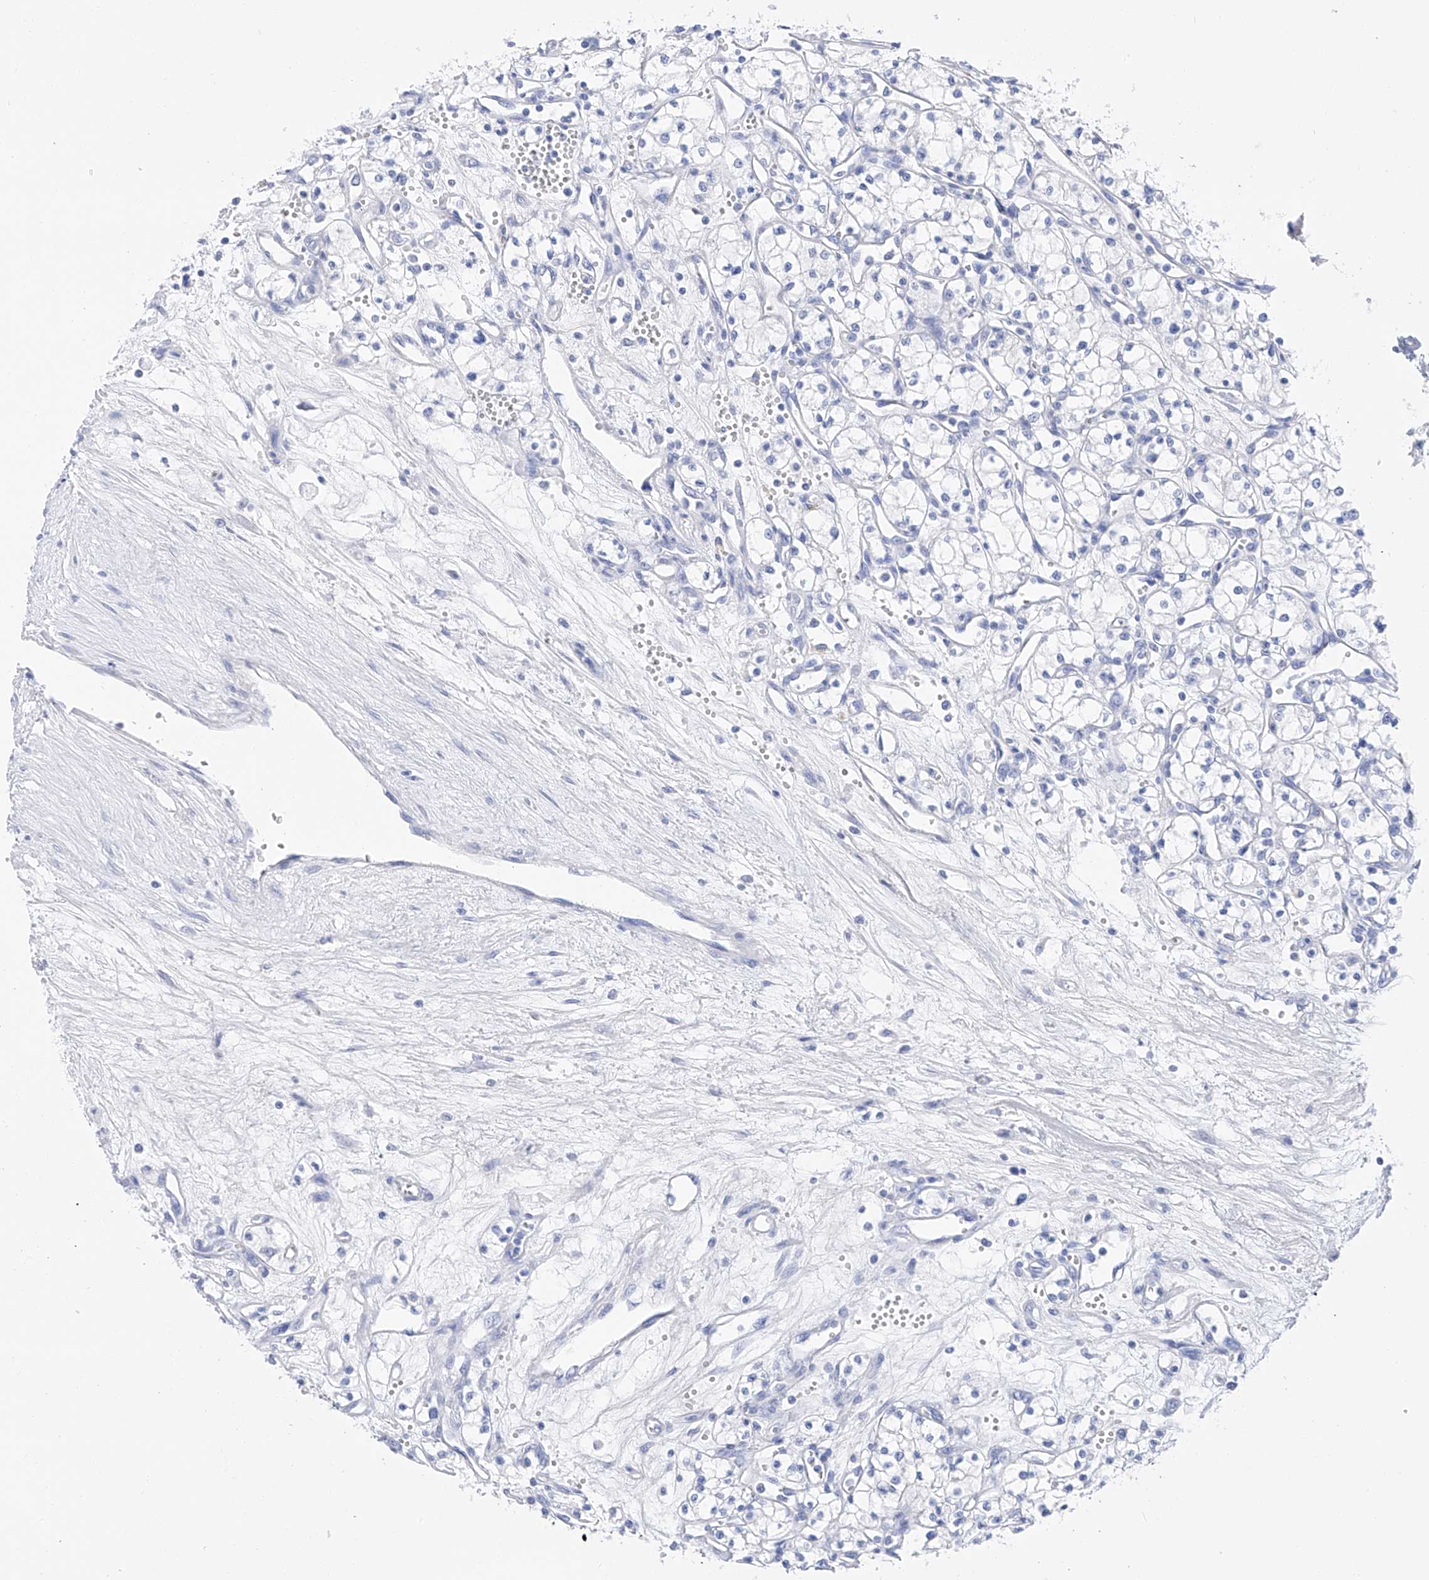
{"staining": {"intensity": "negative", "quantity": "none", "location": "none"}, "tissue": "renal cancer", "cell_type": "Tumor cells", "image_type": "cancer", "snomed": [{"axis": "morphology", "description": "Adenocarcinoma, NOS"}, {"axis": "topography", "description": "Kidney"}], "caption": "Immunohistochemistry (IHC) of renal cancer exhibits no expression in tumor cells.", "gene": "FLG", "patient": {"sex": "male", "age": 59}}